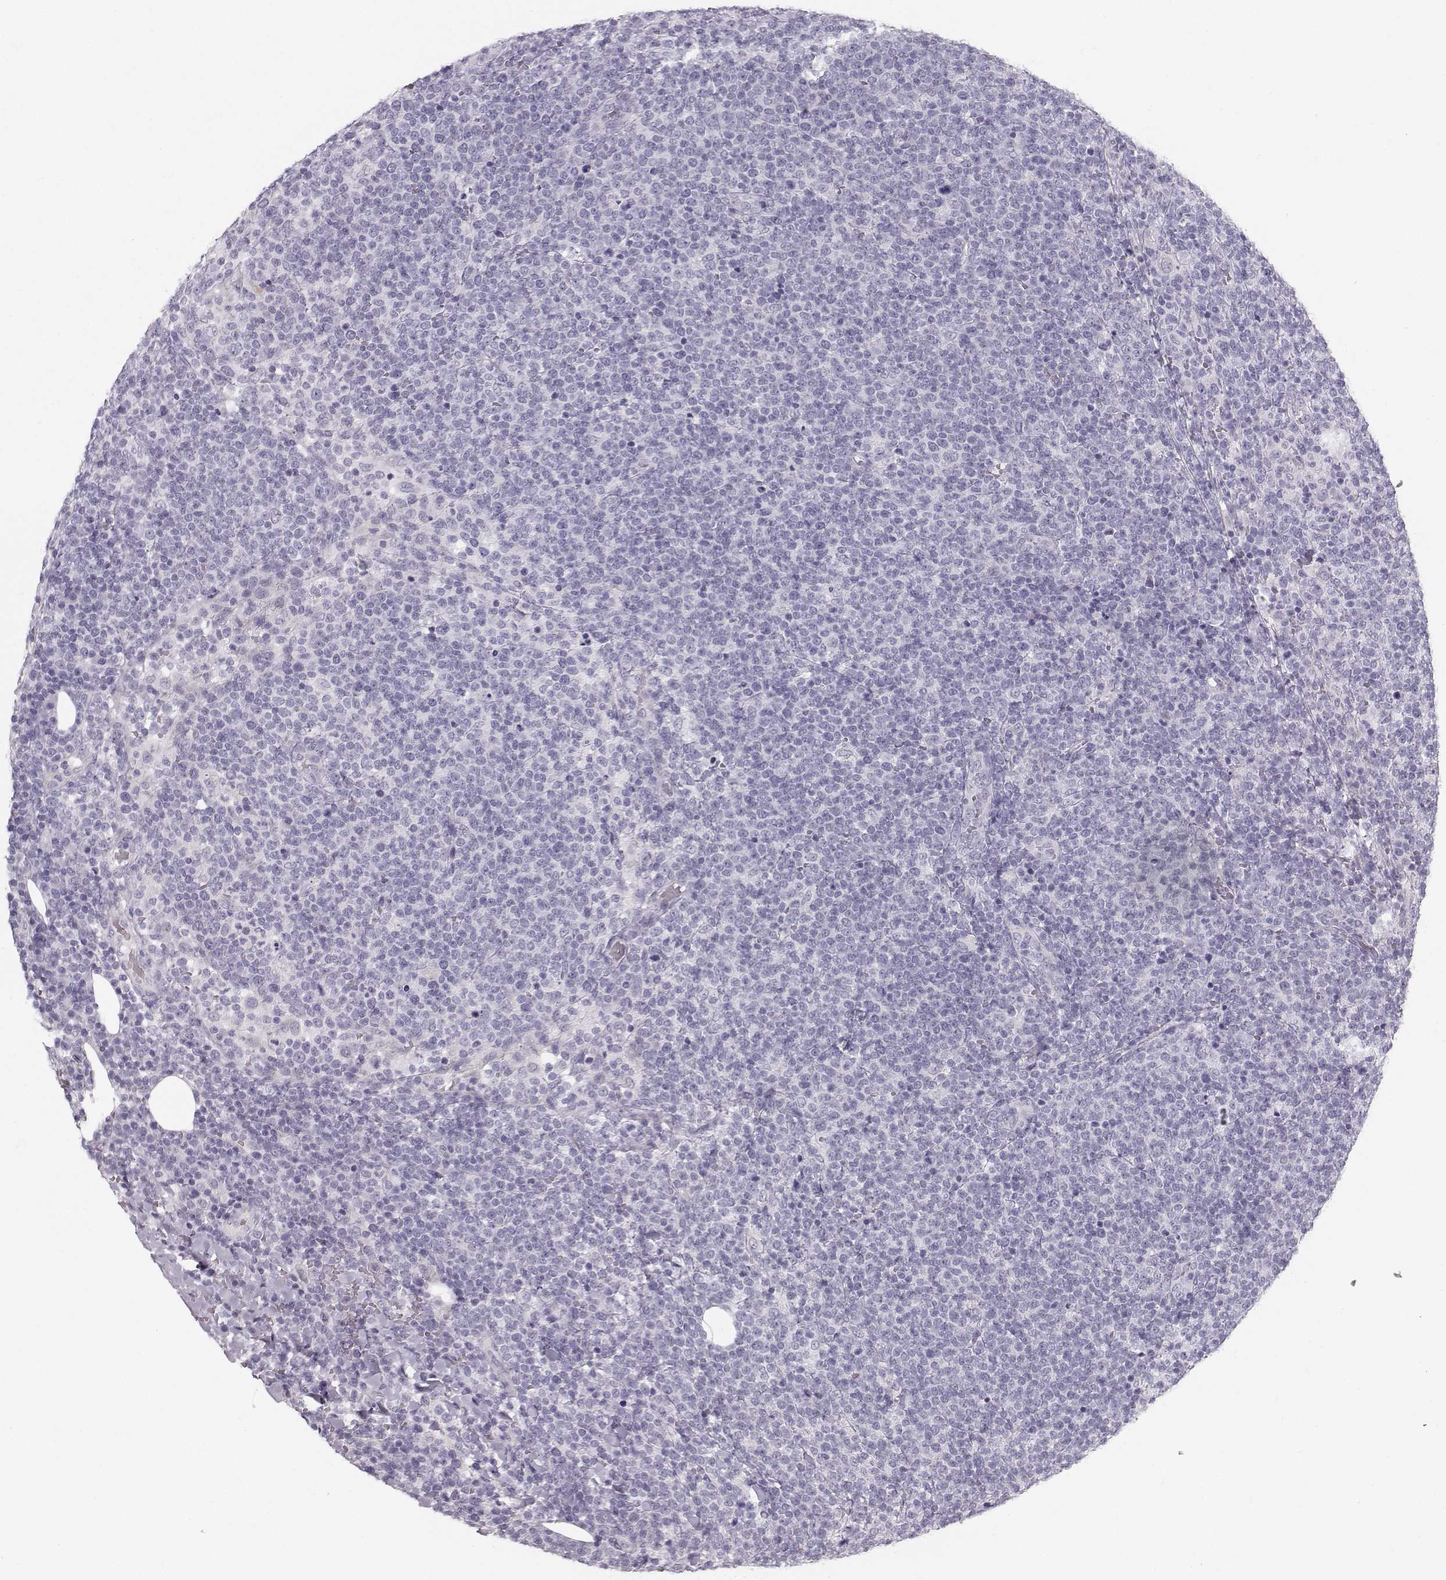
{"staining": {"intensity": "negative", "quantity": "none", "location": "none"}, "tissue": "lymphoma", "cell_type": "Tumor cells", "image_type": "cancer", "snomed": [{"axis": "morphology", "description": "Malignant lymphoma, non-Hodgkin's type, High grade"}, {"axis": "topography", "description": "Lymph node"}], "caption": "Malignant lymphoma, non-Hodgkin's type (high-grade) was stained to show a protein in brown. There is no significant expression in tumor cells.", "gene": "CASR", "patient": {"sex": "male", "age": 61}}